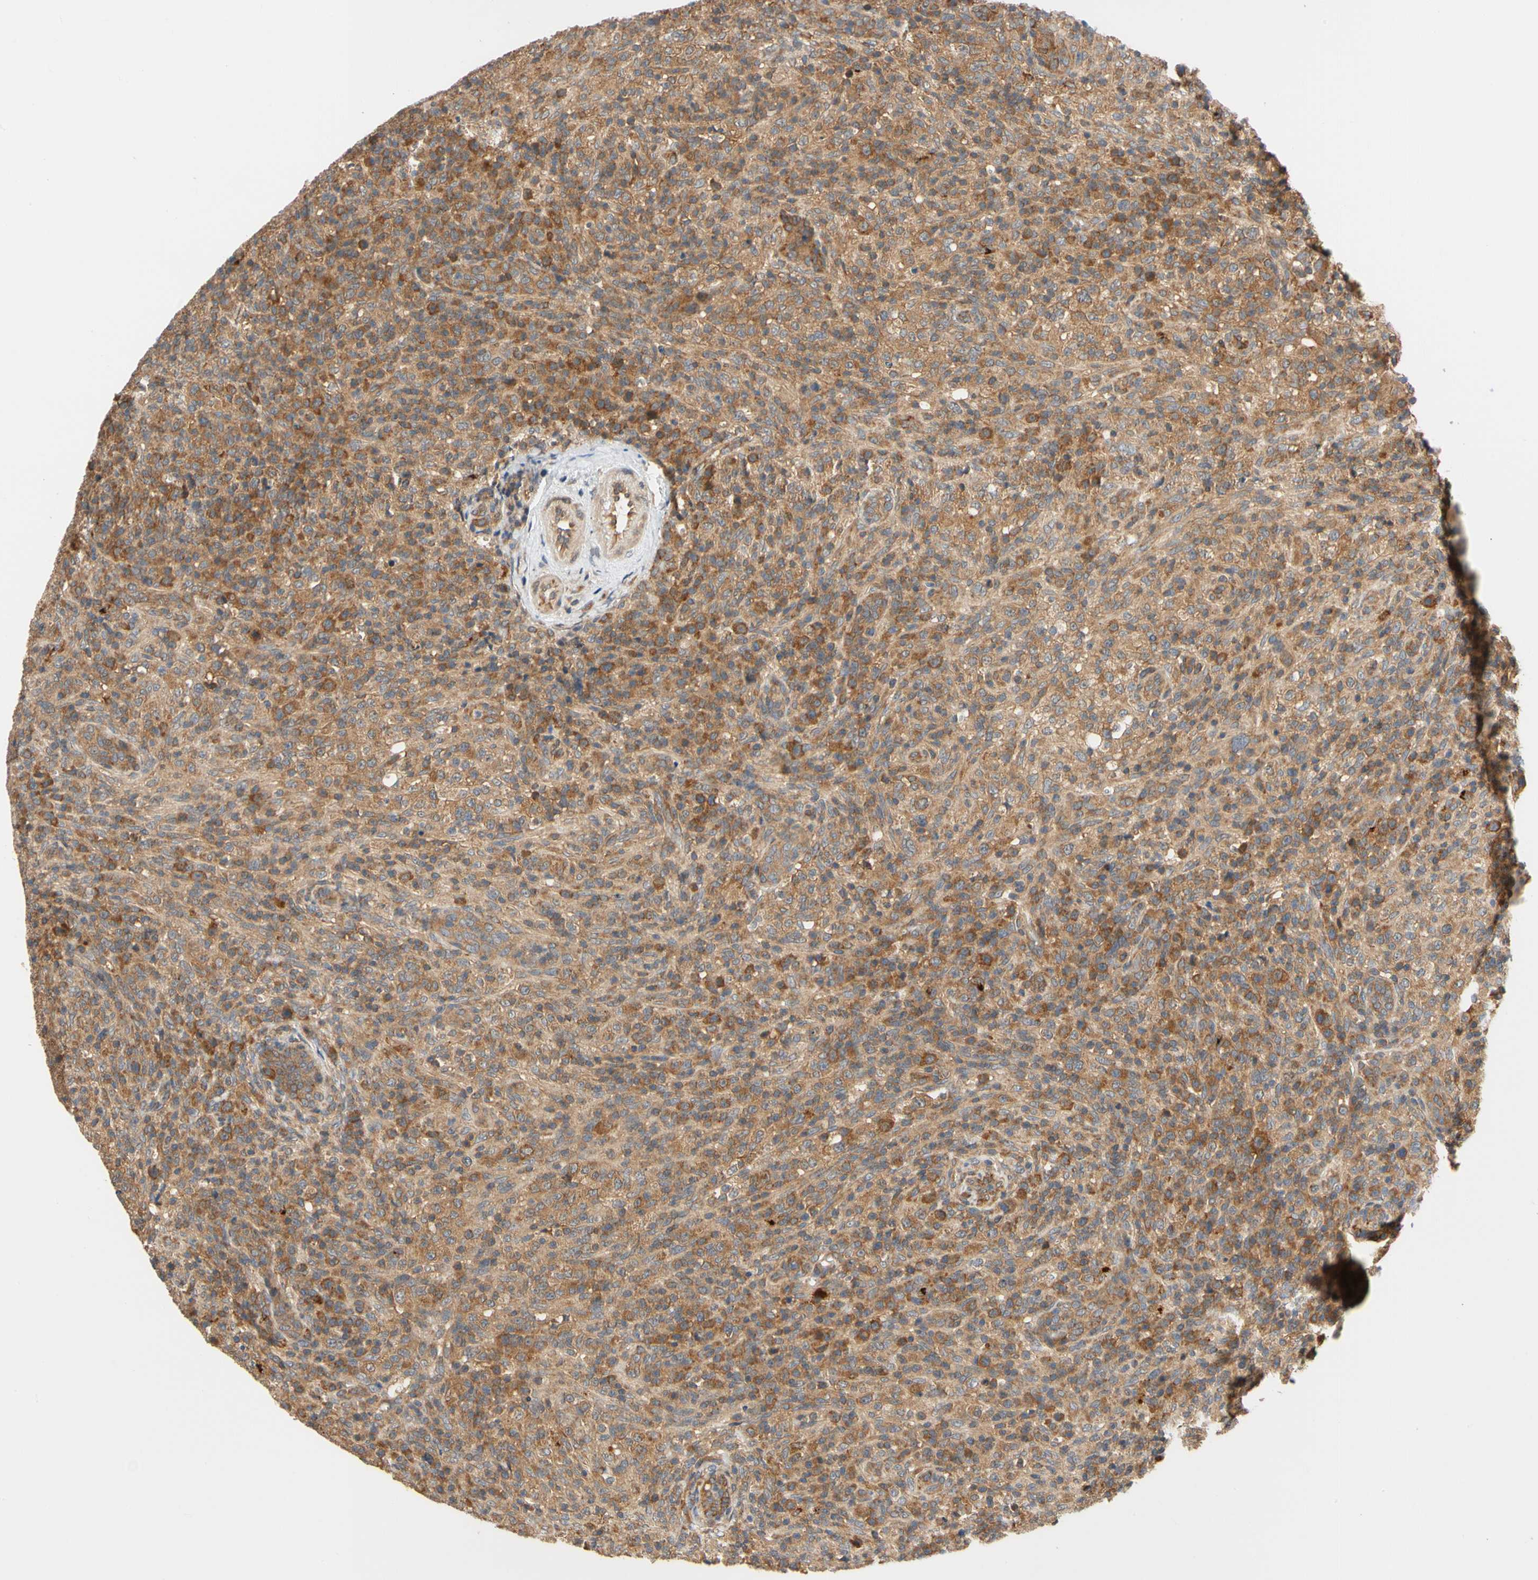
{"staining": {"intensity": "moderate", "quantity": ">75%", "location": "cytoplasmic/membranous"}, "tissue": "lymphoma", "cell_type": "Tumor cells", "image_type": "cancer", "snomed": [{"axis": "morphology", "description": "Malignant lymphoma, non-Hodgkin's type, High grade"}, {"axis": "topography", "description": "Lymph node"}], "caption": "Immunohistochemistry micrograph of neoplastic tissue: lymphoma stained using immunohistochemistry (IHC) shows medium levels of moderate protein expression localized specifically in the cytoplasmic/membranous of tumor cells, appearing as a cytoplasmic/membranous brown color.", "gene": "ANKHD1", "patient": {"sex": "female", "age": 76}}